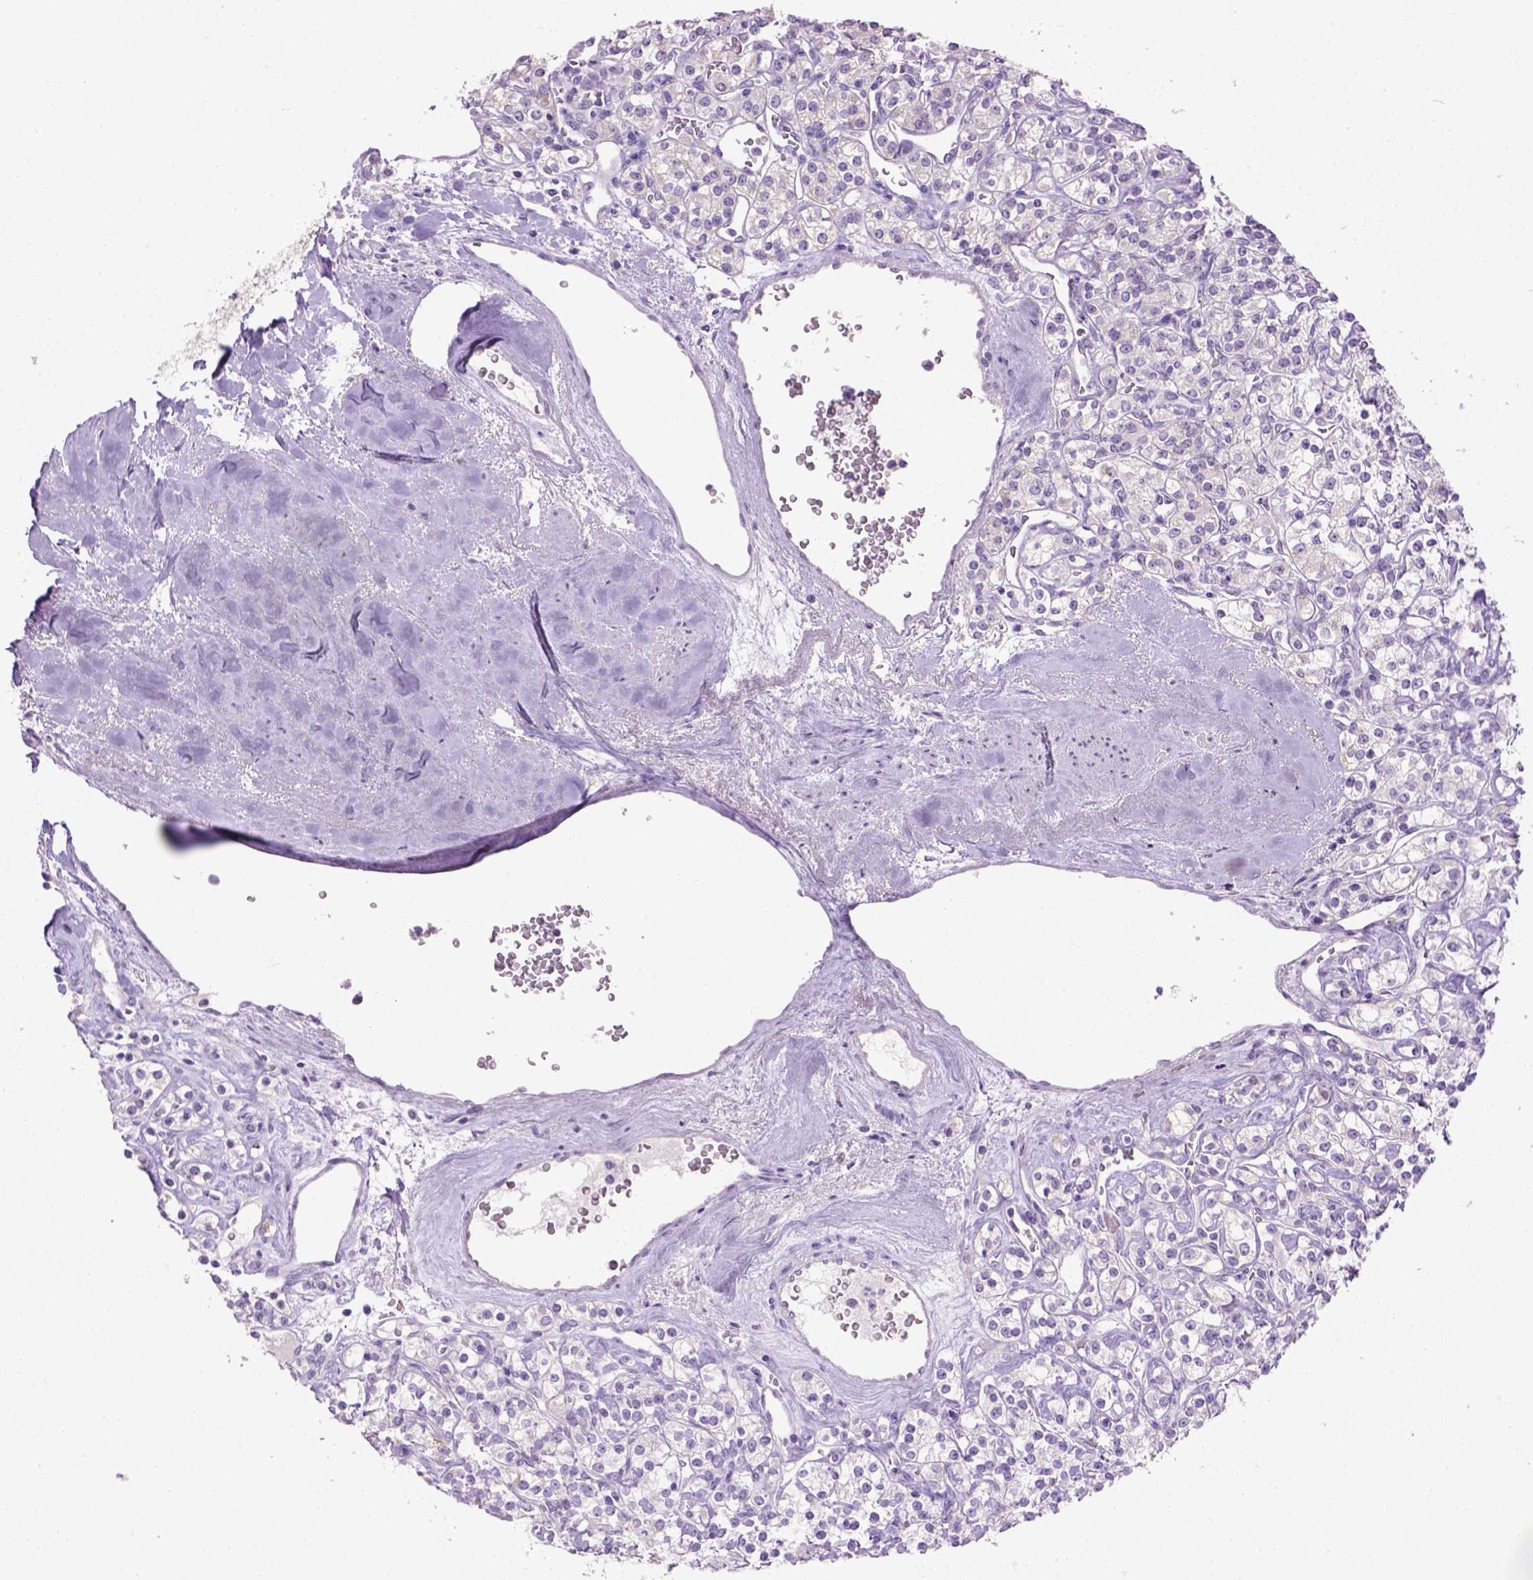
{"staining": {"intensity": "negative", "quantity": "none", "location": "none"}, "tissue": "renal cancer", "cell_type": "Tumor cells", "image_type": "cancer", "snomed": [{"axis": "morphology", "description": "Adenocarcinoma, NOS"}, {"axis": "topography", "description": "Kidney"}], "caption": "Histopathology image shows no significant protein positivity in tumor cells of adenocarcinoma (renal). (Brightfield microscopy of DAB immunohistochemistry (IHC) at high magnification).", "gene": "CYP24A1", "patient": {"sex": "male", "age": 77}}